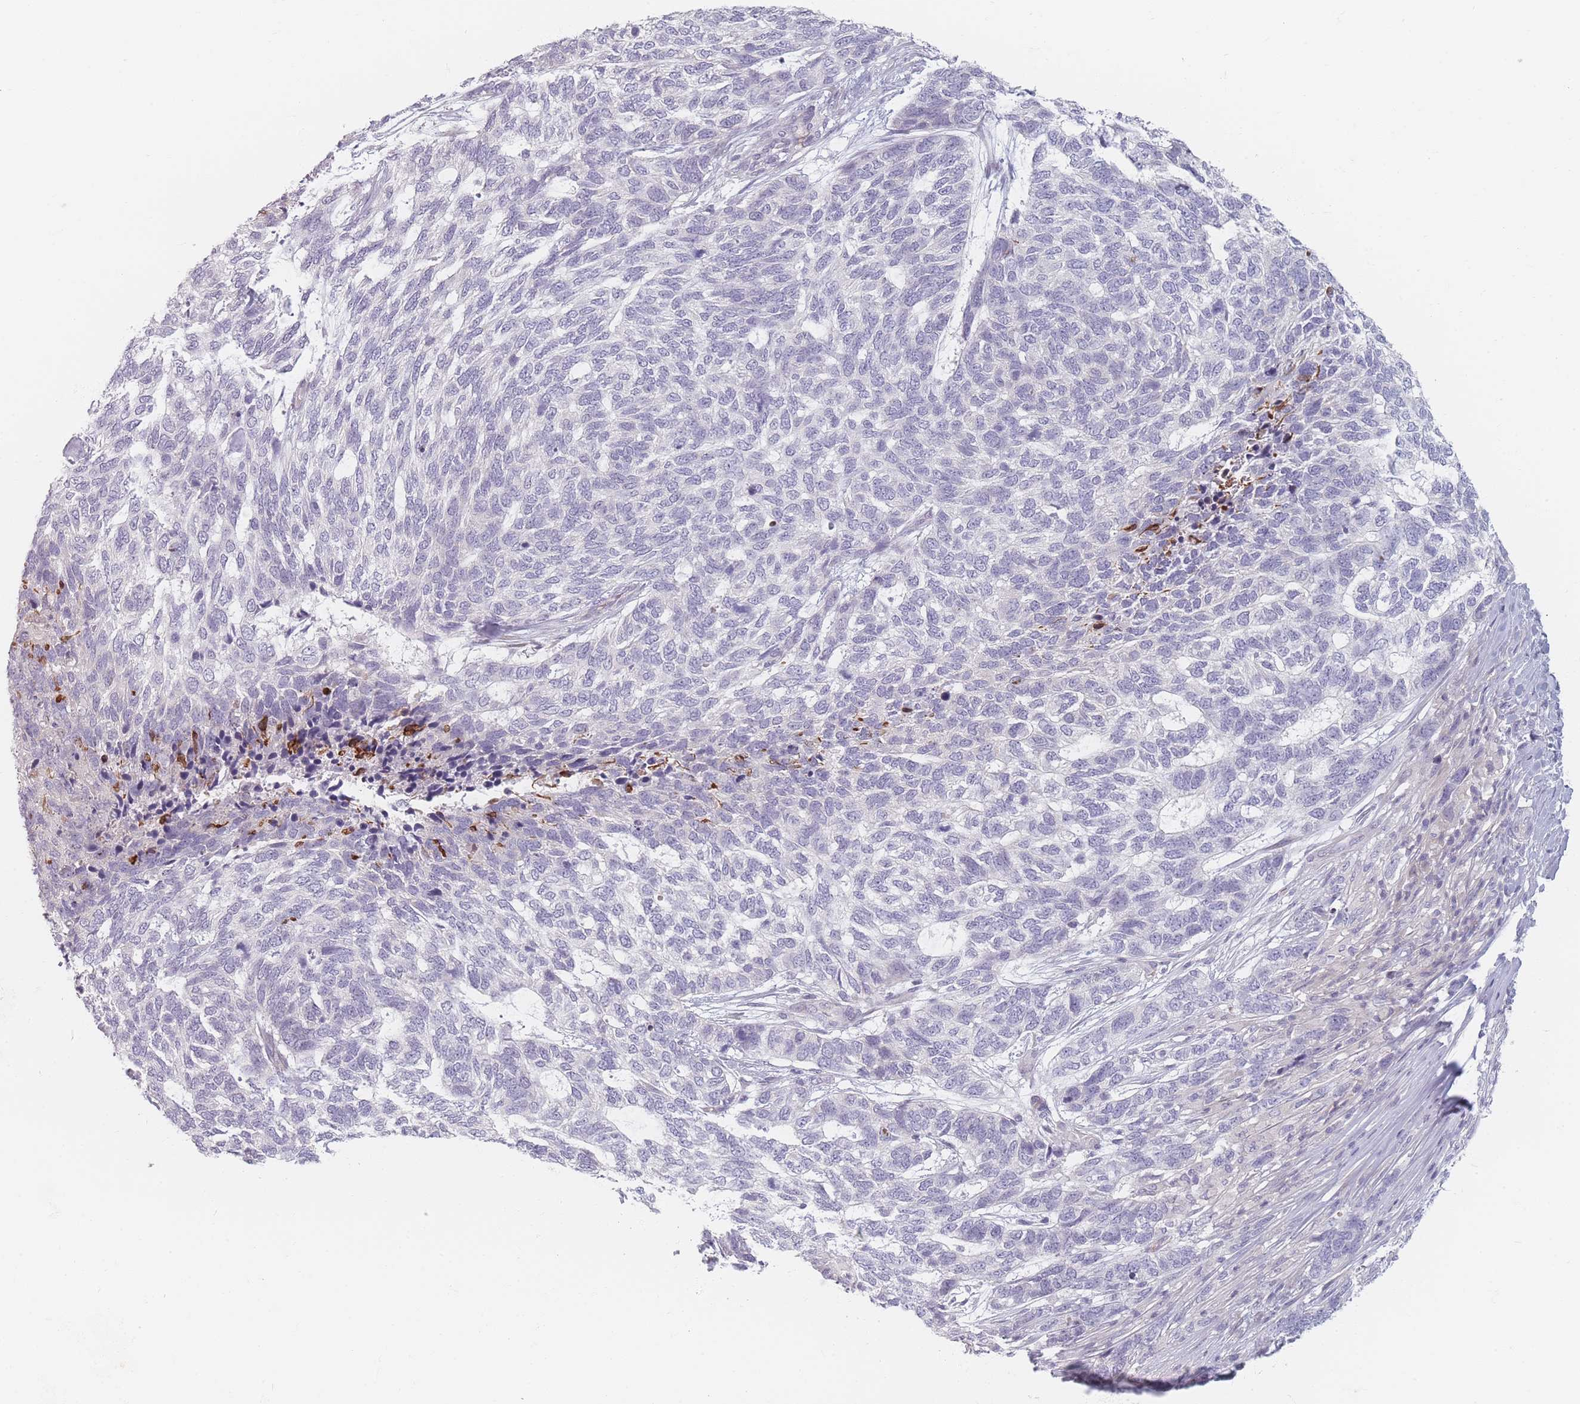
{"staining": {"intensity": "negative", "quantity": "none", "location": "none"}, "tissue": "skin cancer", "cell_type": "Tumor cells", "image_type": "cancer", "snomed": [{"axis": "morphology", "description": "Basal cell carcinoma"}, {"axis": "topography", "description": "Skin"}], "caption": "This is a photomicrograph of IHC staining of basal cell carcinoma (skin), which shows no staining in tumor cells.", "gene": "TMOD1", "patient": {"sex": "female", "age": 65}}